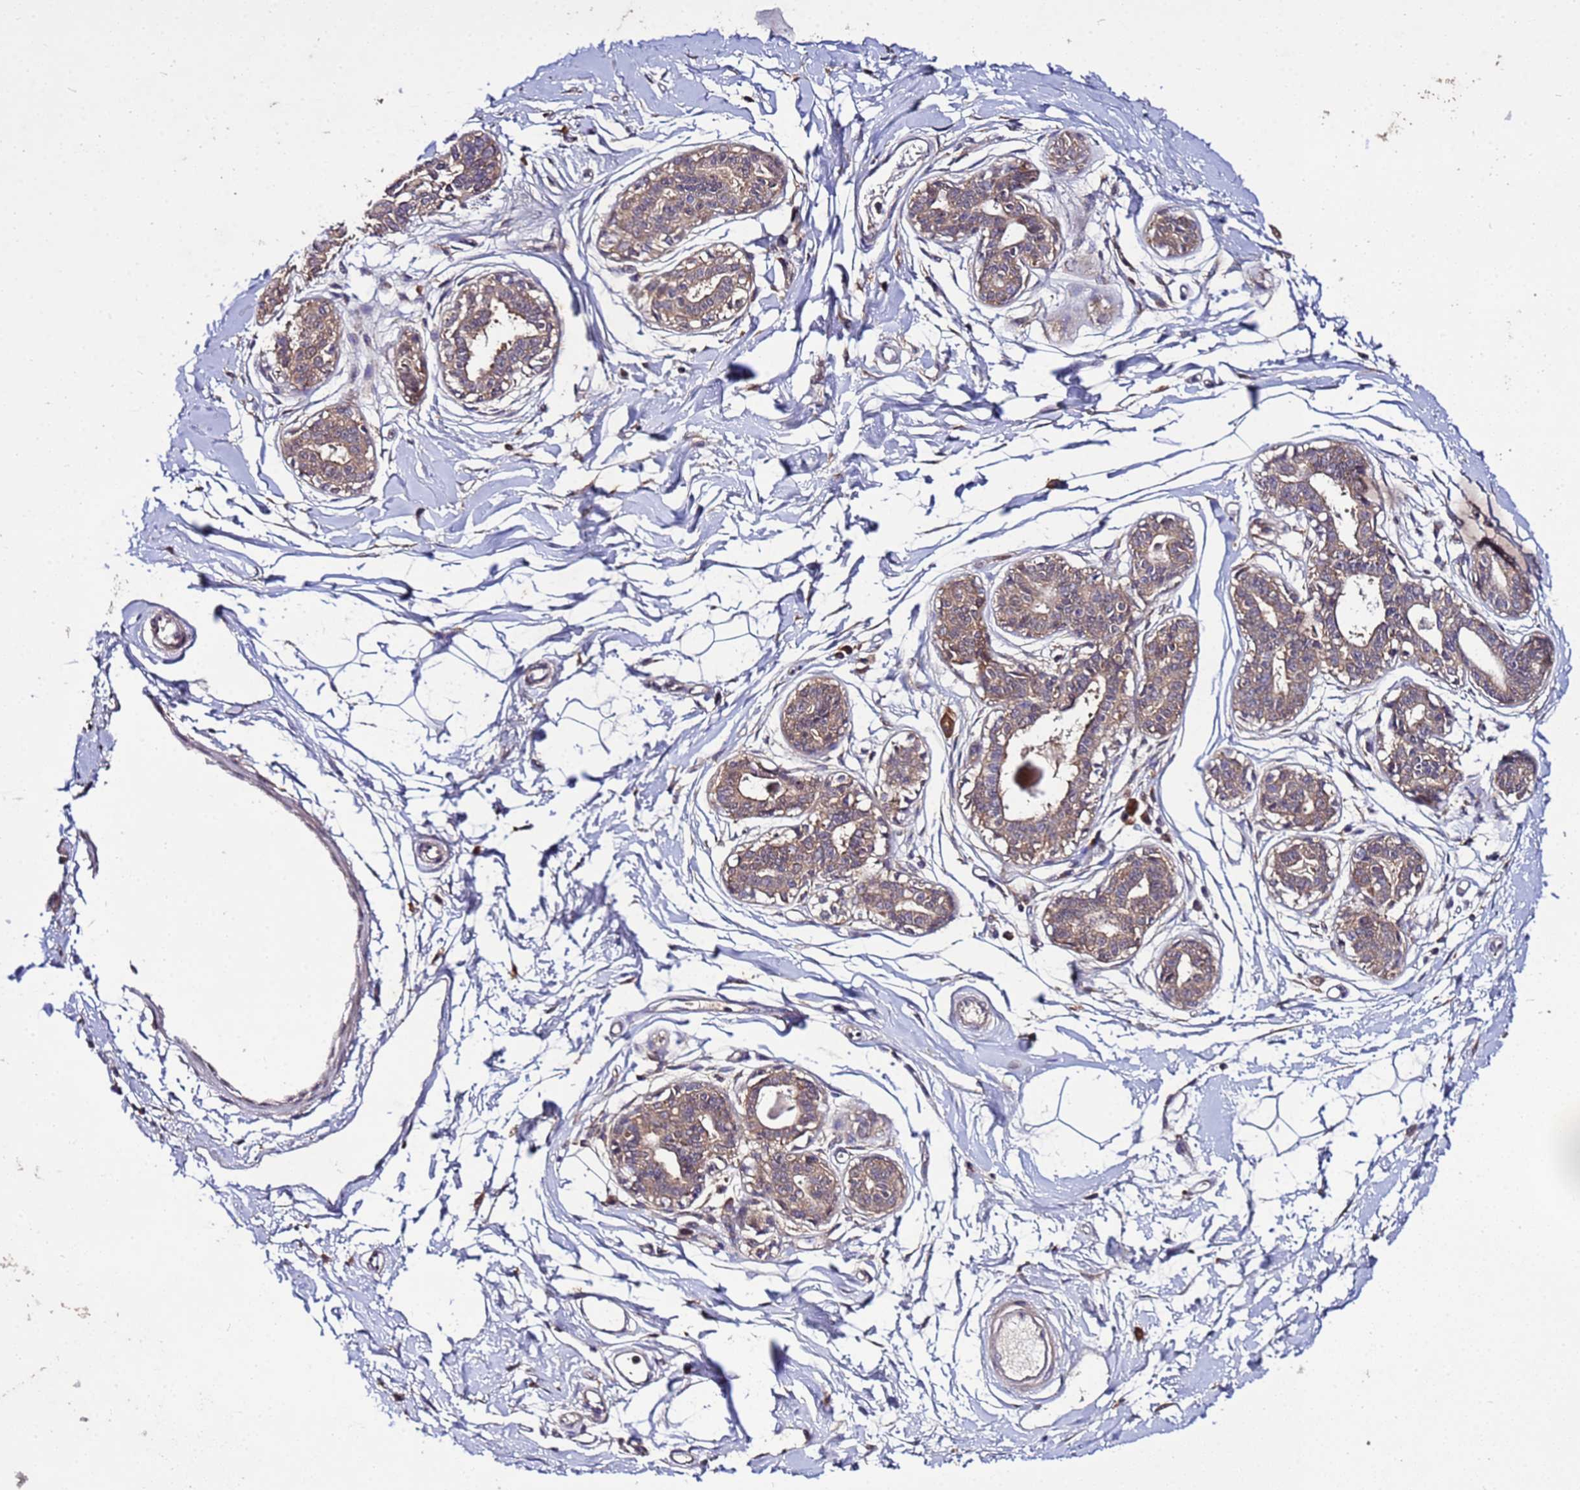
{"staining": {"intensity": "negative", "quantity": "none", "location": "none"}, "tissue": "breast", "cell_type": "Adipocytes", "image_type": "normal", "snomed": [{"axis": "morphology", "description": "Normal tissue, NOS"}, {"axis": "topography", "description": "Breast"}], "caption": "The micrograph shows no significant staining in adipocytes of breast. (DAB (3,3'-diaminobenzidine) immunohistochemistry, high magnification).", "gene": "GSPT2", "patient": {"sex": "female", "age": 45}}